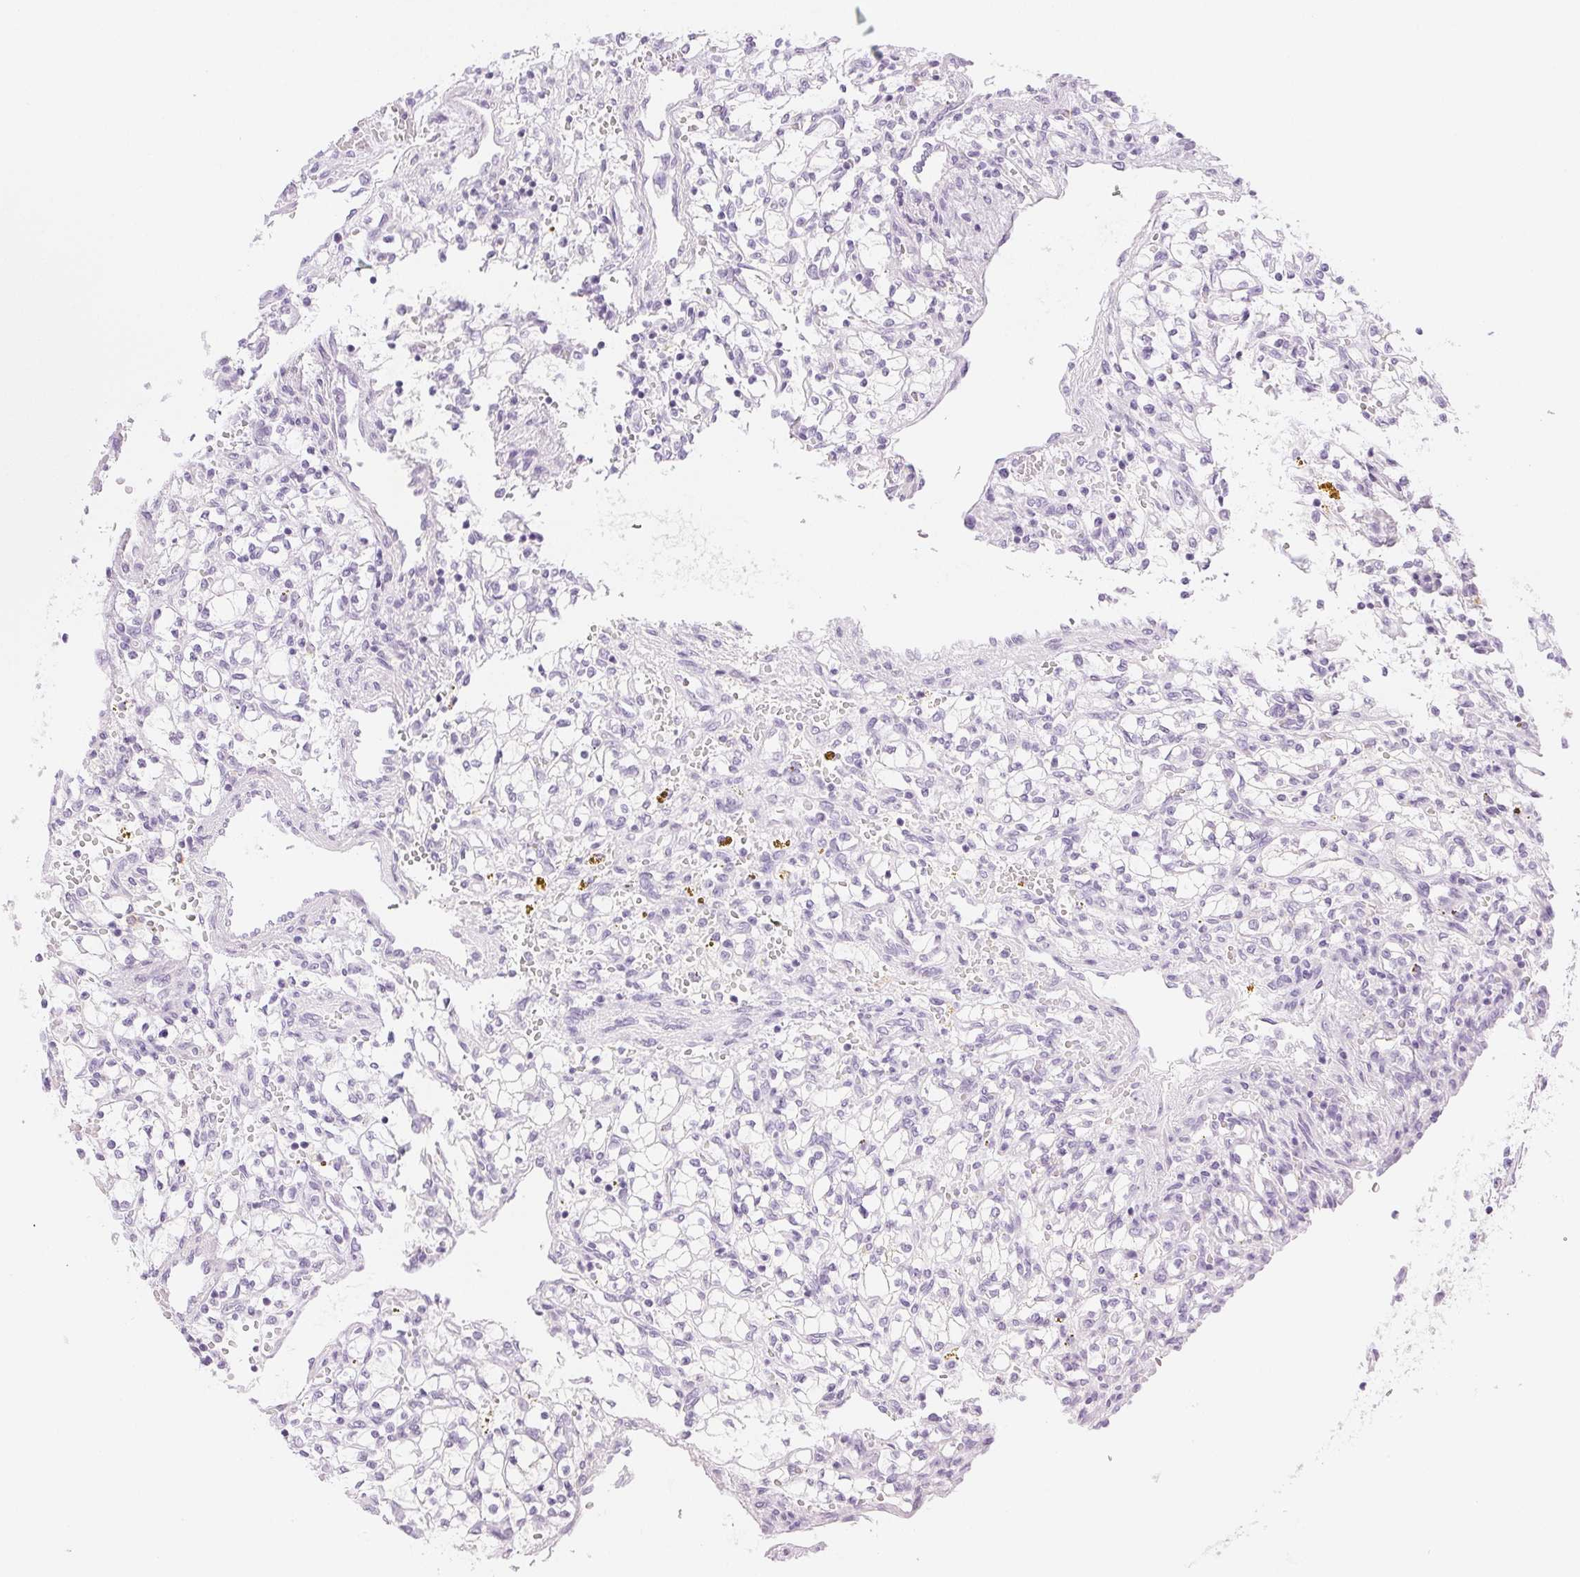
{"staining": {"intensity": "negative", "quantity": "none", "location": "none"}, "tissue": "renal cancer", "cell_type": "Tumor cells", "image_type": "cancer", "snomed": [{"axis": "morphology", "description": "Adenocarcinoma, NOS"}, {"axis": "topography", "description": "Kidney"}], "caption": "The image shows no significant expression in tumor cells of renal cancer (adenocarcinoma).", "gene": "SLC5A2", "patient": {"sex": "female", "age": 64}}